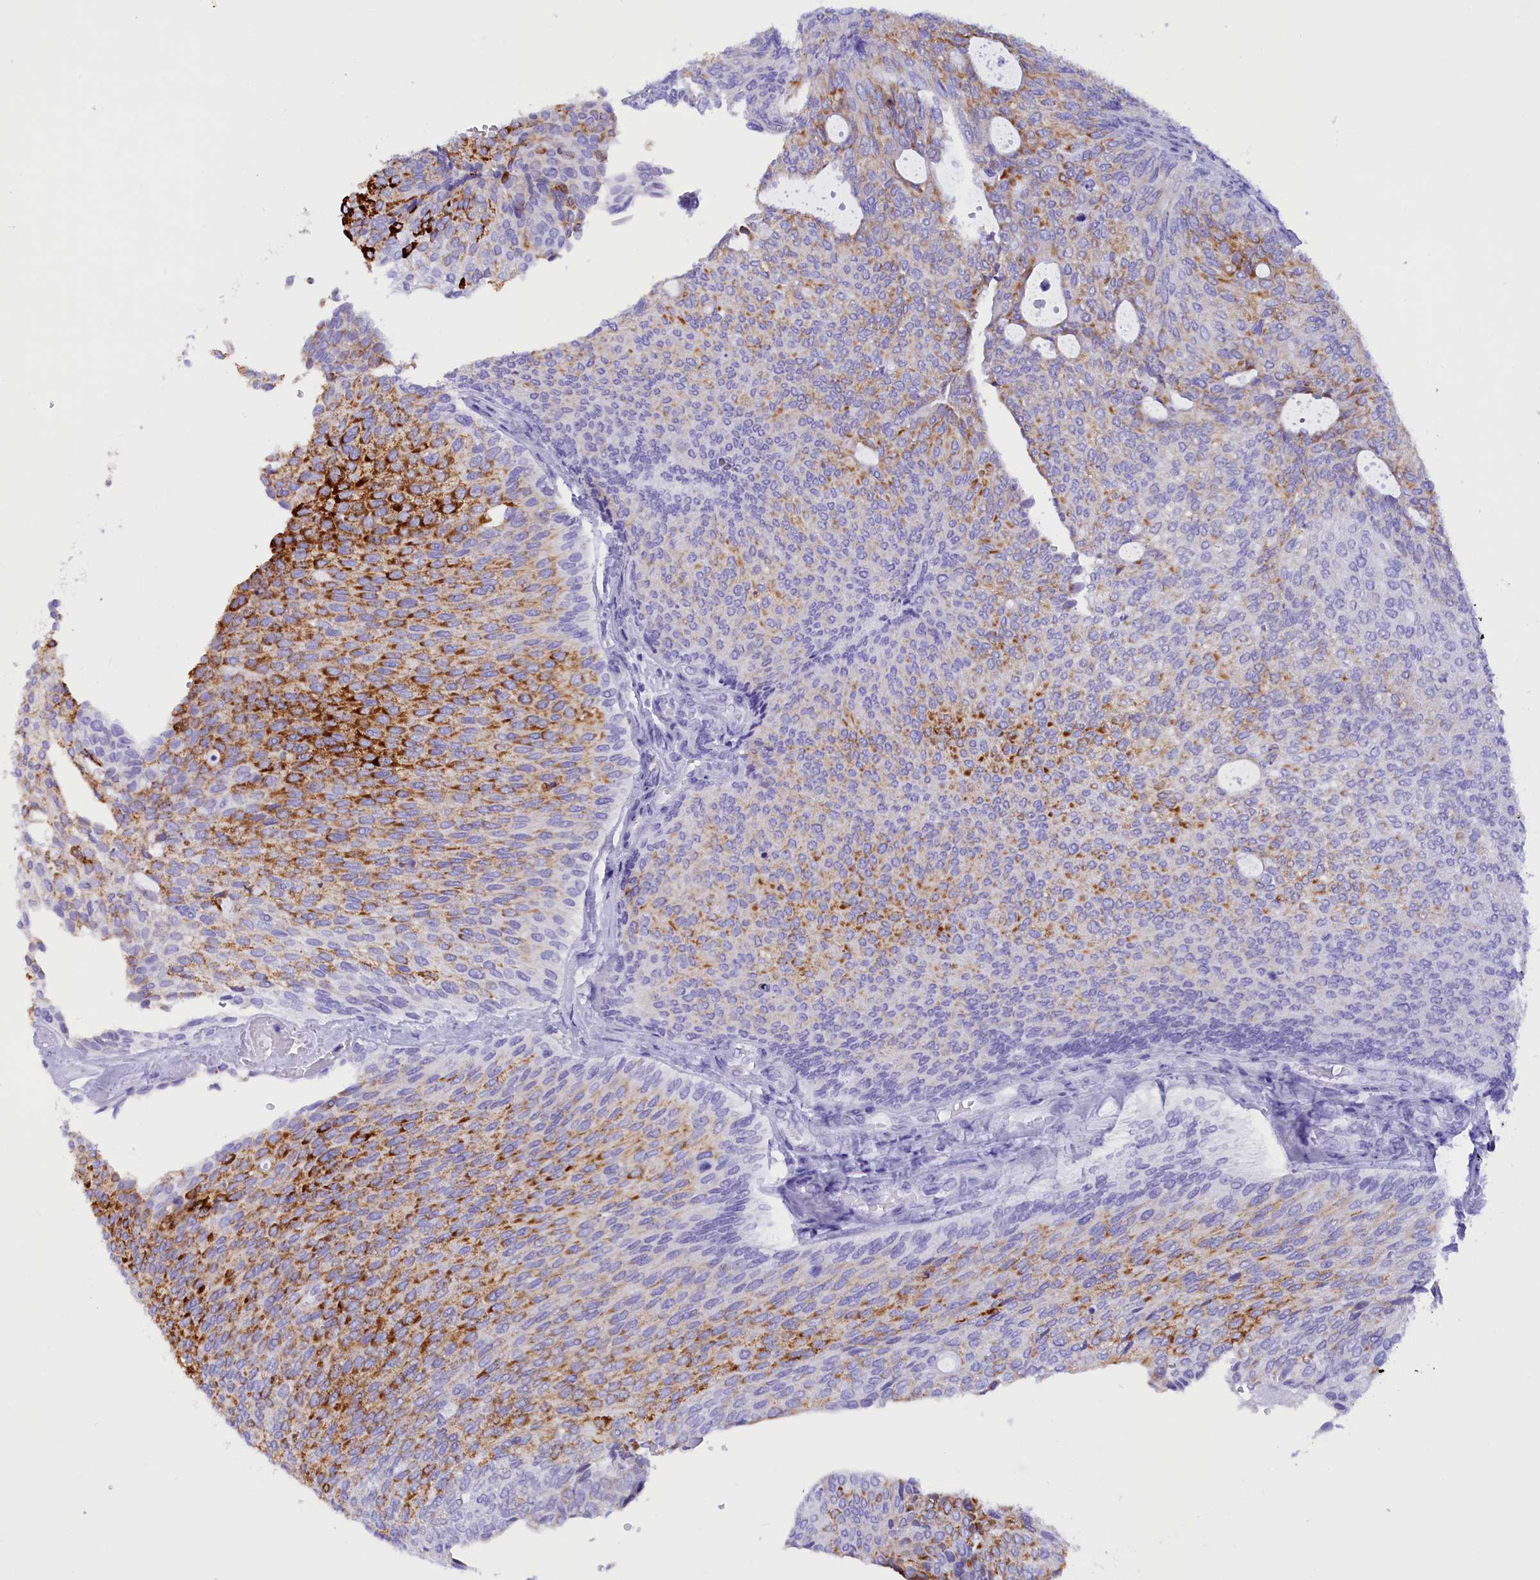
{"staining": {"intensity": "strong", "quantity": "25%-75%", "location": "cytoplasmic/membranous"}, "tissue": "urothelial cancer", "cell_type": "Tumor cells", "image_type": "cancer", "snomed": [{"axis": "morphology", "description": "Urothelial carcinoma, Low grade"}, {"axis": "topography", "description": "Urinary bladder"}], "caption": "Immunohistochemical staining of human urothelial cancer demonstrates high levels of strong cytoplasmic/membranous protein expression in approximately 25%-75% of tumor cells.", "gene": "BRI3", "patient": {"sex": "female", "age": 79}}